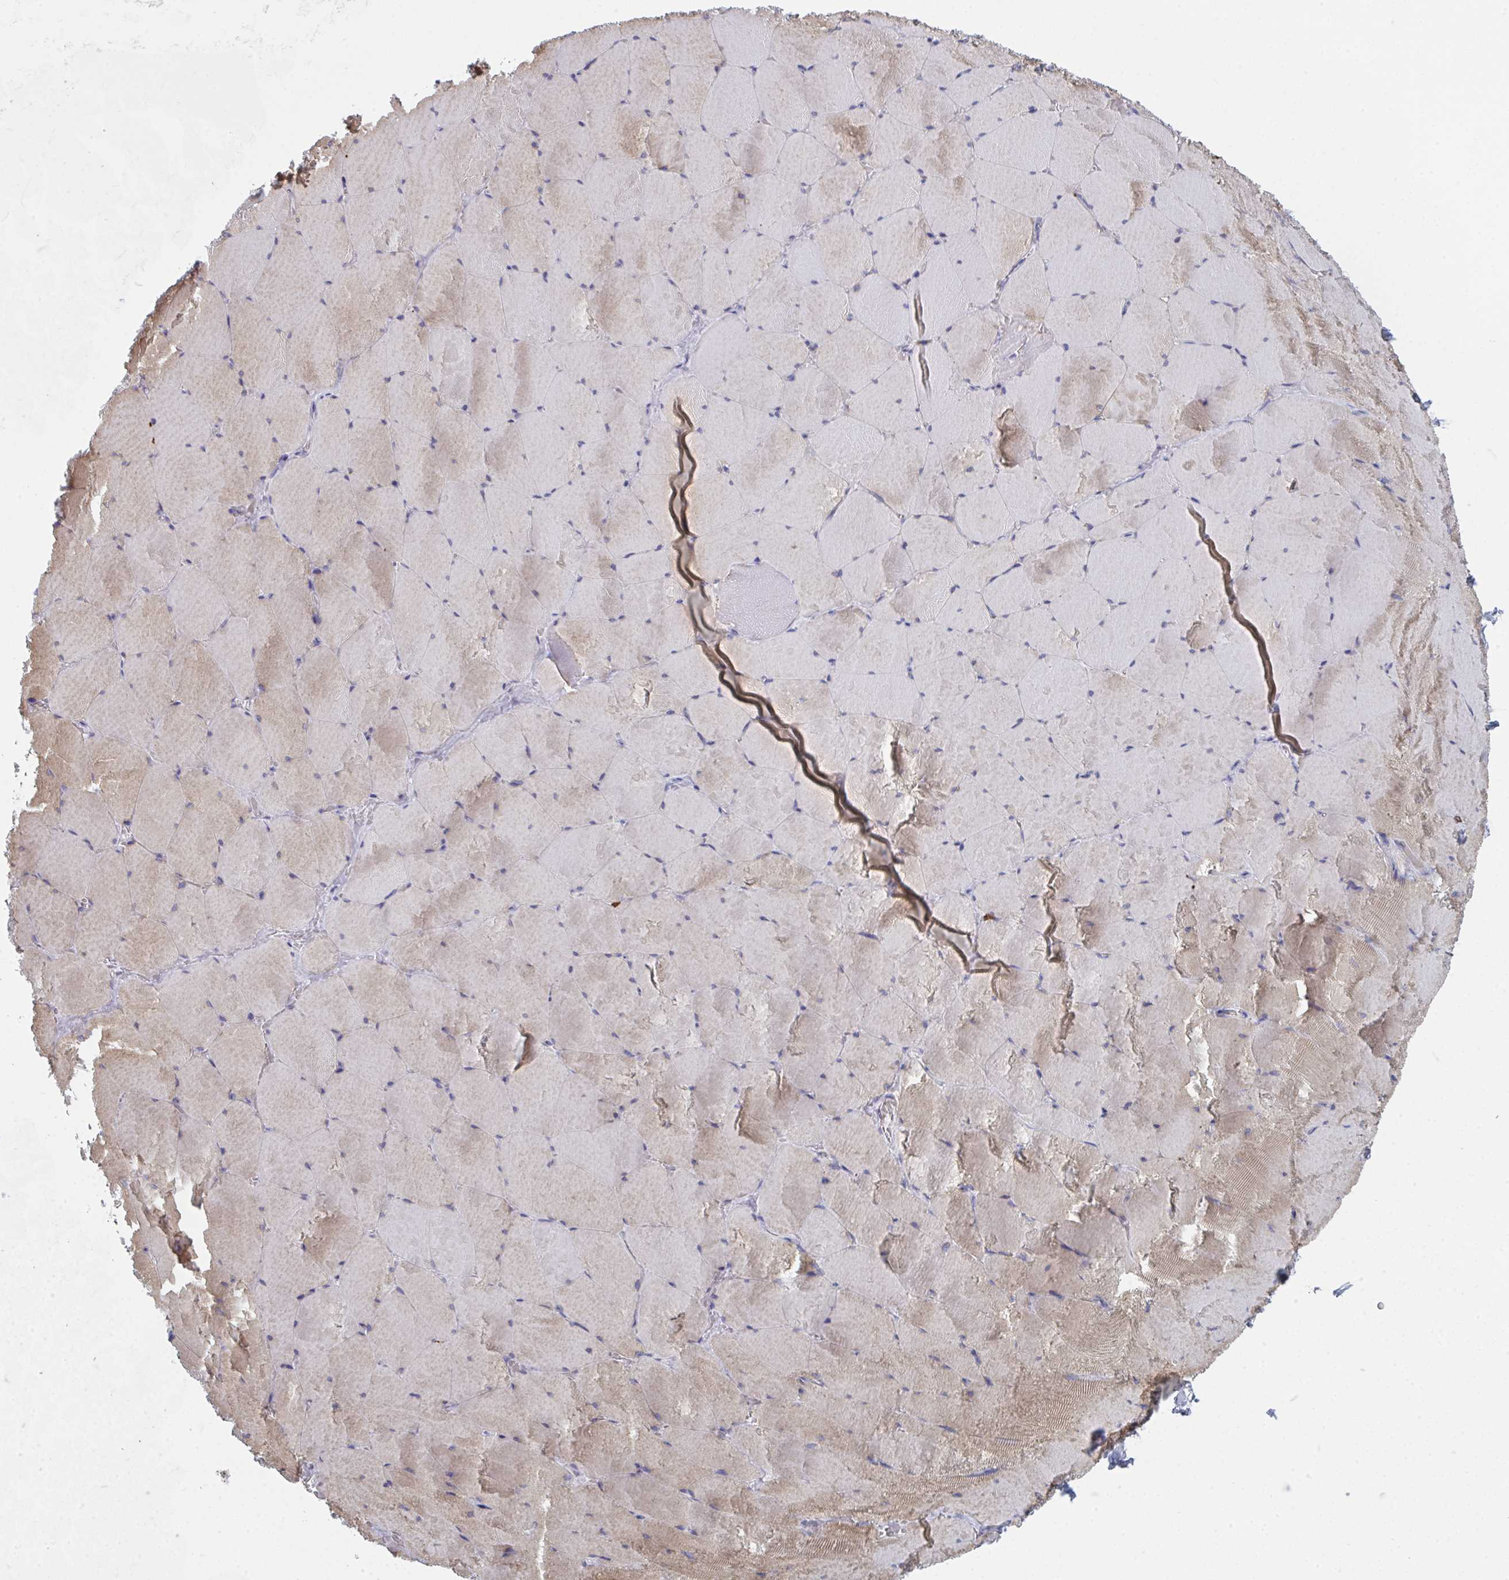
{"staining": {"intensity": "weak", "quantity": "25%-75%", "location": "cytoplasmic/membranous"}, "tissue": "skeletal muscle", "cell_type": "Myocytes", "image_type": "normal", "snomed": [{"axis": "morphology", "description": "Normal tissue, NOS"}, {"axis": "topography", "description": "Skeletal muscle"}, {"axis": "topography", "description": "Head-Neck"}], "caption": "Protein staining by immunohistochemistry (IHC) demonstrates weak cytoplasmic/membranous positivity in approximately 25%-75% of myocytes in unremarkable skeletal muscle. (IHC, brightfield microscopy, high magnification).", "gene": "ZNF684", "patient": {"sex": "male", "age": 66}}